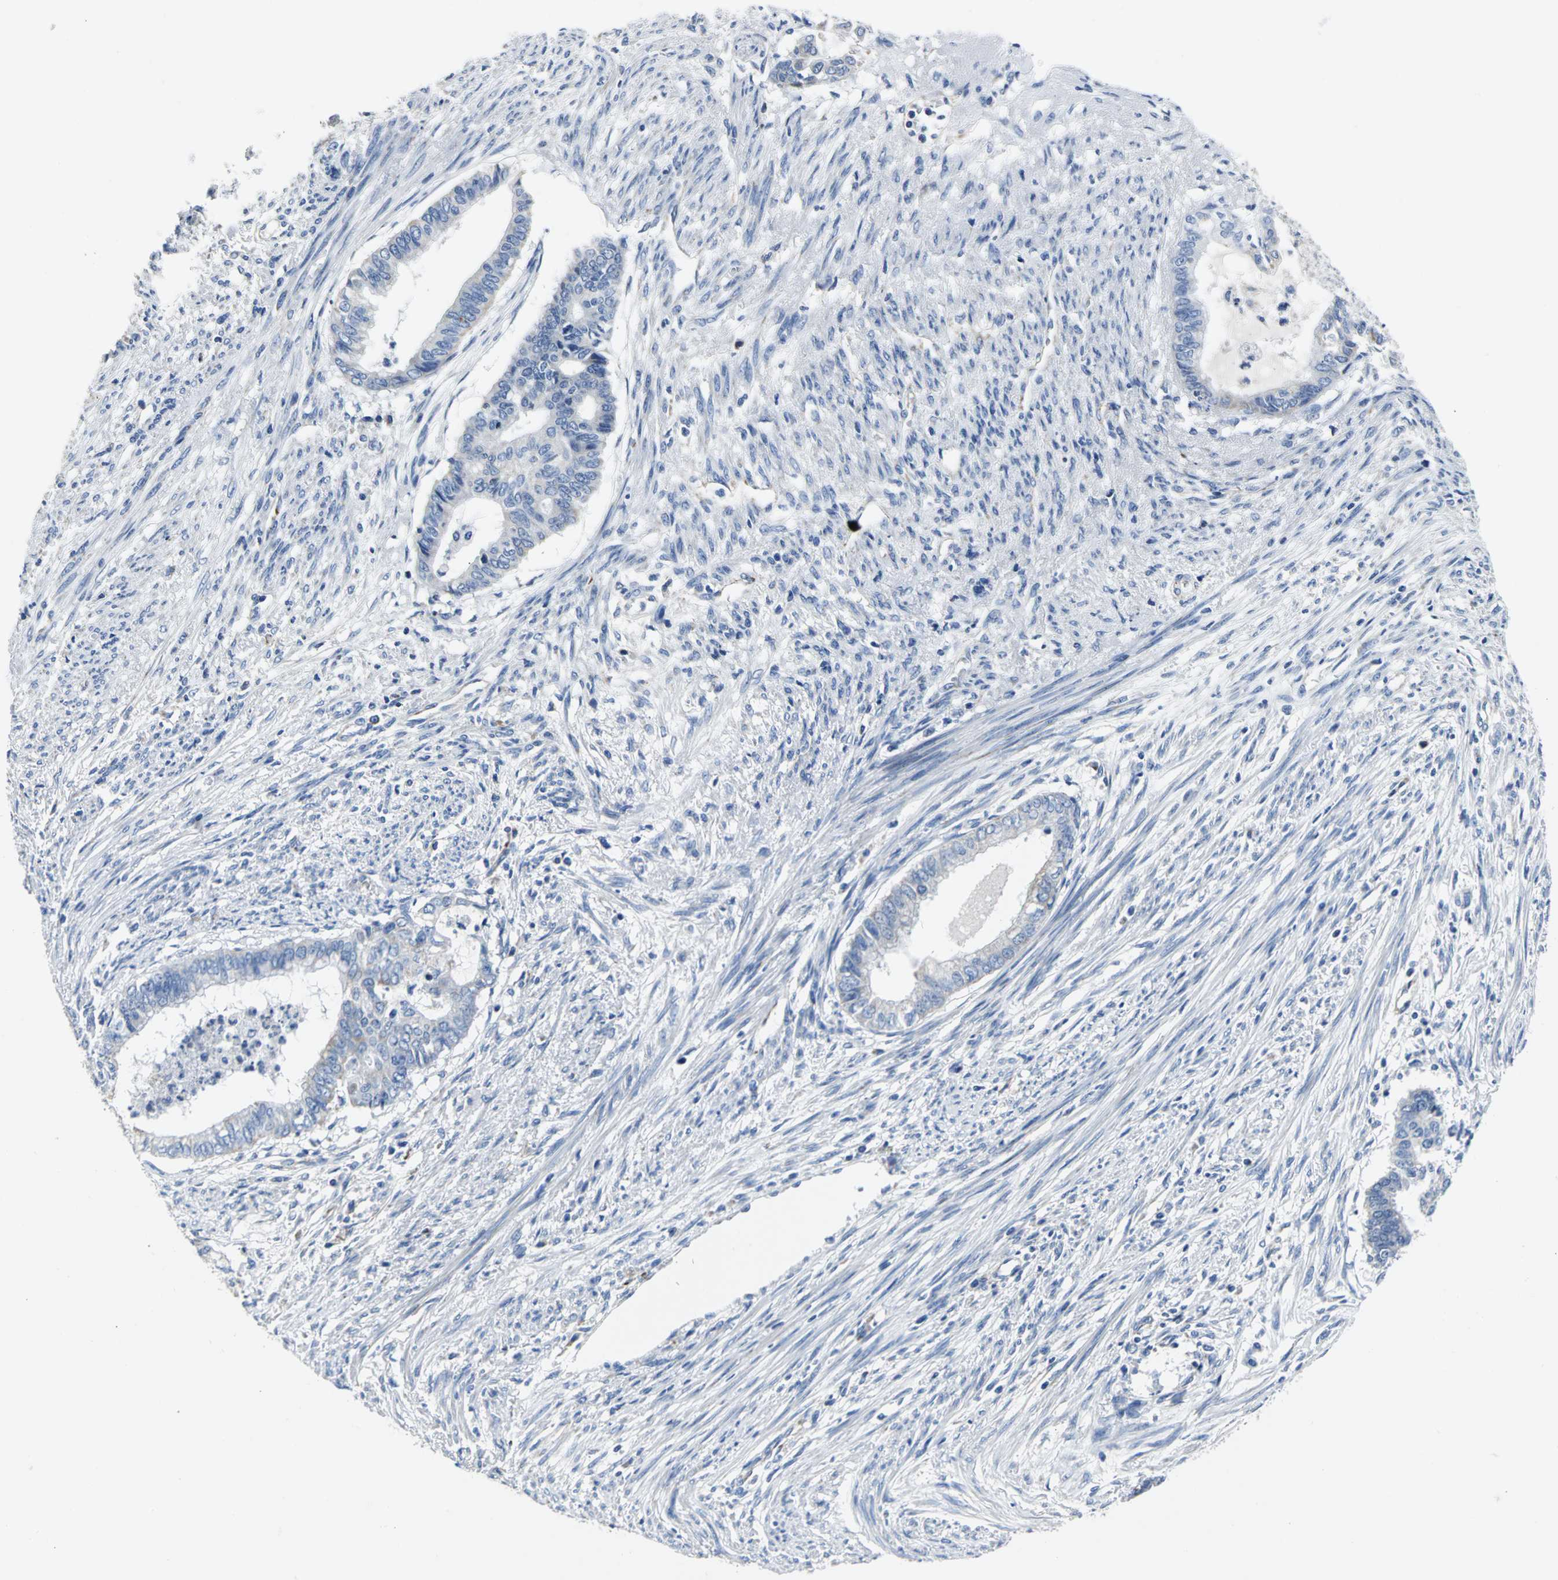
{"staining": {"intensity": "weak", "quantity": "<25%", "location": "cytoplasmic/membranous"}, "tissue": "endometrial cancer", "cell_type": "Tumor cells", "image_type": "cancer", "snomed": [{"axis": "morphology", "description": "Adenocarcinoma, NOS"}, {"axis": "topography", "description": "Endometrium"}], "caption": "A photomicrograph of human endometrial cancer is negative for staining in tumor cells.", "gene": "IFI6", "patient": {"sex": "female", "age": 79}}